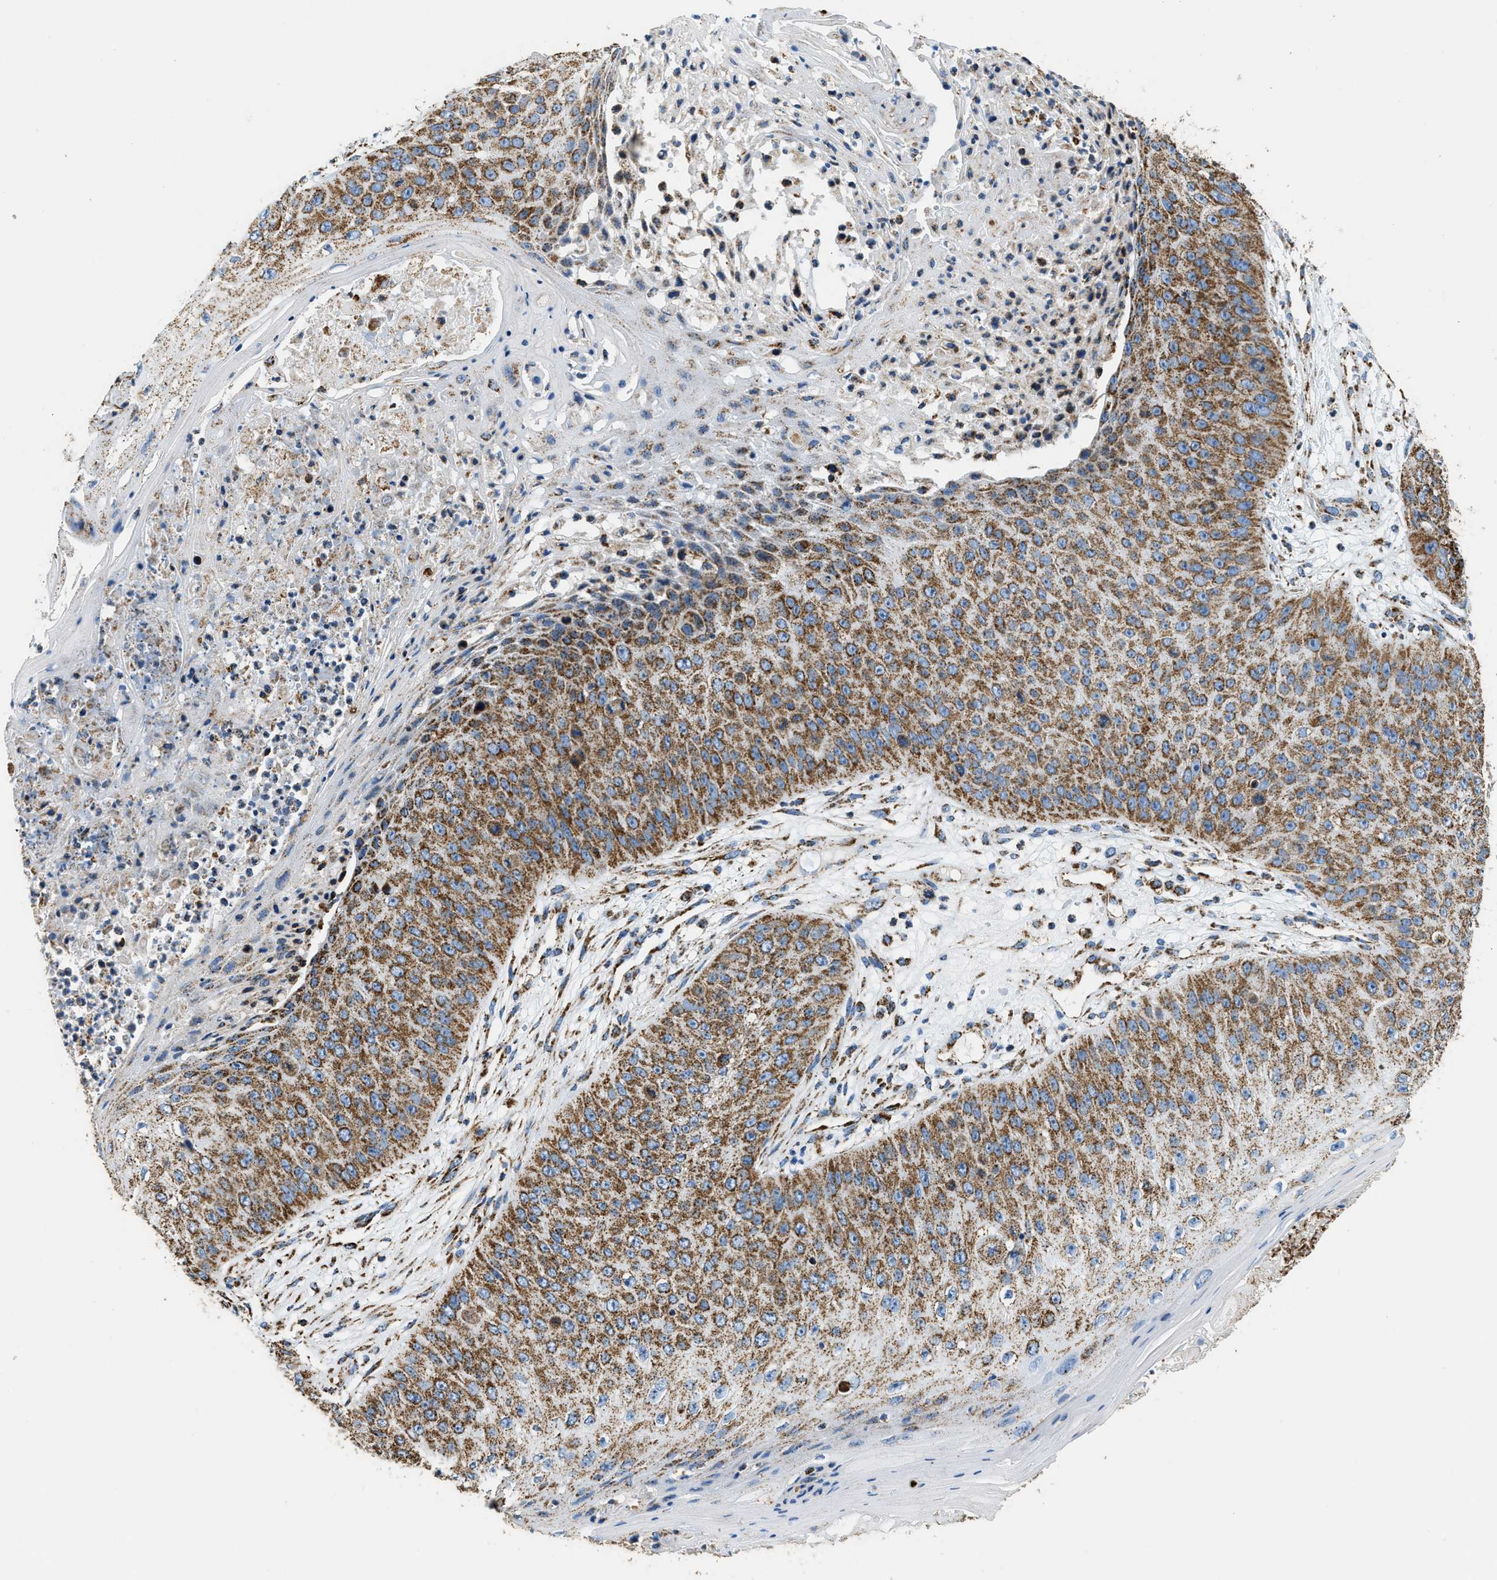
{"staining": {"intensity": "moderate", "quantity": ">75%", "location": "cytoplasmic/membranous"}, "tissue": "skin cancer", "cell_type": "Tumor cells", "image_type": "cancer", "snomed": [{"axis": "morphology", "description": "Squamous cell carcinoma, NOS"}, {"axis": "topography", "description": "Skin"}], "caption": "A histopathology image showing moderate cytoplasmic/membranous staining in approximately >75% of tumor cells in squamous cell carcinoma (skin), as visualized by brown immunohistochemical staining.", "gene": "IRX6", "patient": {"sex": "female", "age": 80}}